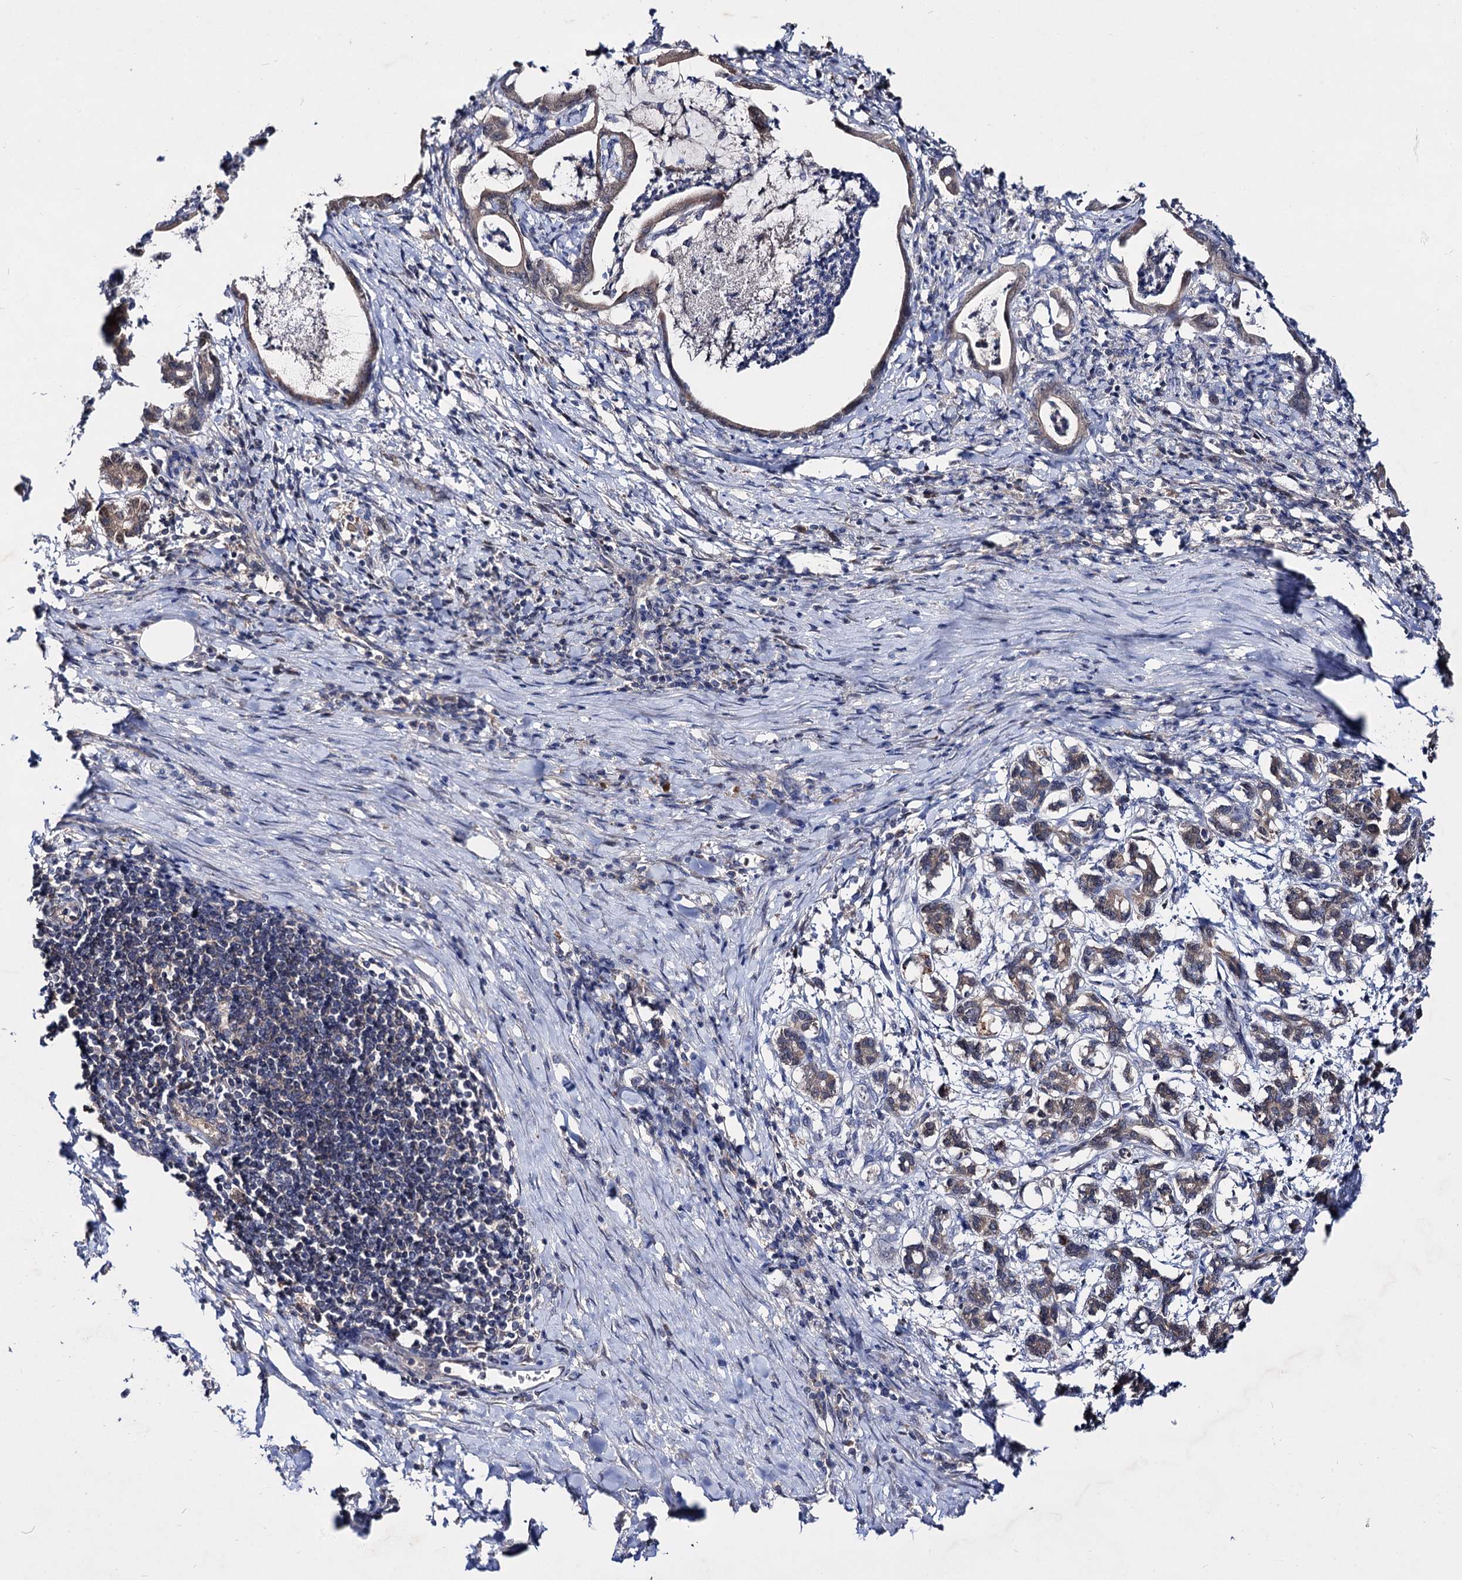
{"staining": {"intensity": "weak", "quantity": "<25%", "location": "cytoplasmic/membranous"}, "tissue": "pancreatic cancer", "cell_type": "Tumor cells", "image_type": "cancer", "snomed": [{"axis": "morphology", "description": "Adenocarcinoma, NOS"}, {"axis": "topography", "description": "Pancreas"}], "caption": "Immunohistochemical staining of pancreatic cancer (adenocarcinoma) reveals no significant staining in tumor cells.", "gene": "ACTR6", "patient": {"sex": "female", "age": 55}}